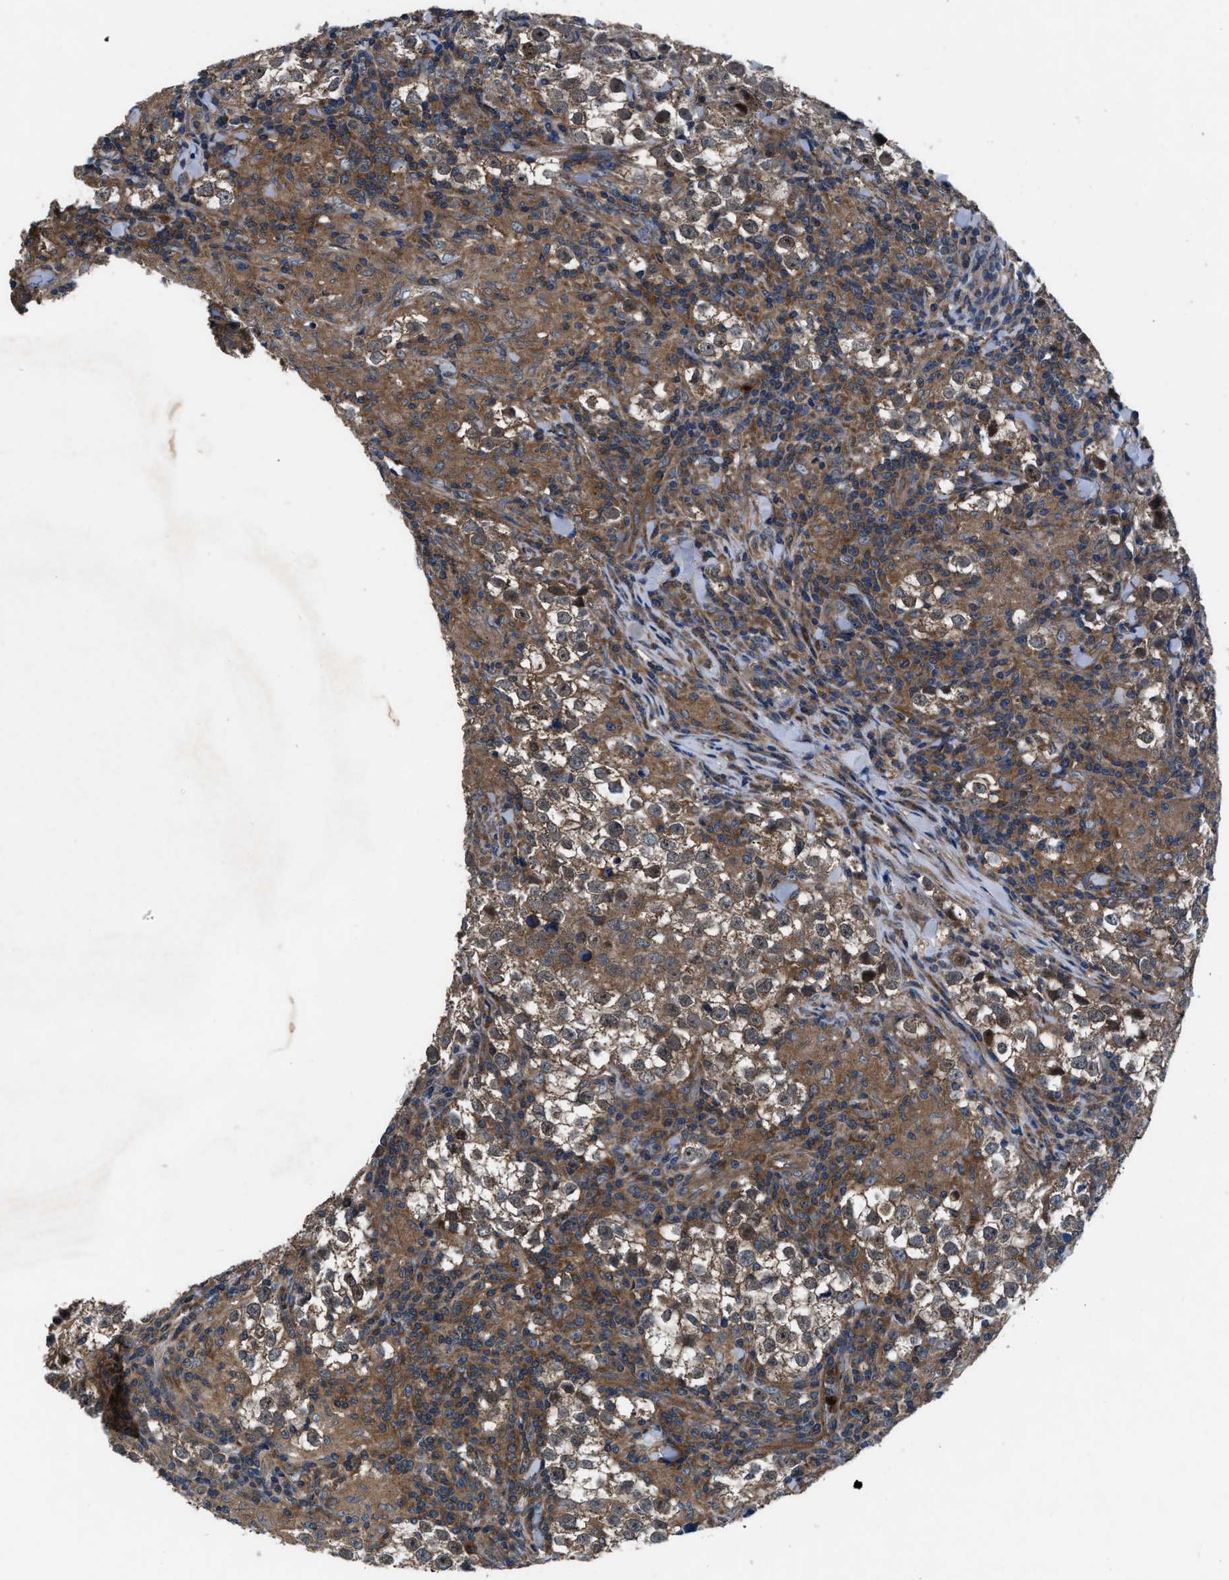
{"staining": {"intensity": "moderate", "quantity": ">75%", "location": "cytoplasmic/membranous,nuclear"}, "tissue": "testis cancer", "cell_type": "Tumor cells", "image_type": "cancer", "snomed": [{"axis": "morphology", "description": "Seminoma, NOS"}, {"axis": "morphology", "description": "Carcinoma, Embryonal, NOS"}, {"axis": "topography", "description": "Testis"}], "caption": "About >75% of tumor cells in testis cancer (embryonal carcinoma) show moderate cytoplasmic/membranous and nuclear protein positivity as visualized by brown immunohistochemical staining.", "gene": "USP25", "patient": {"sex": "male", "age": 36}}